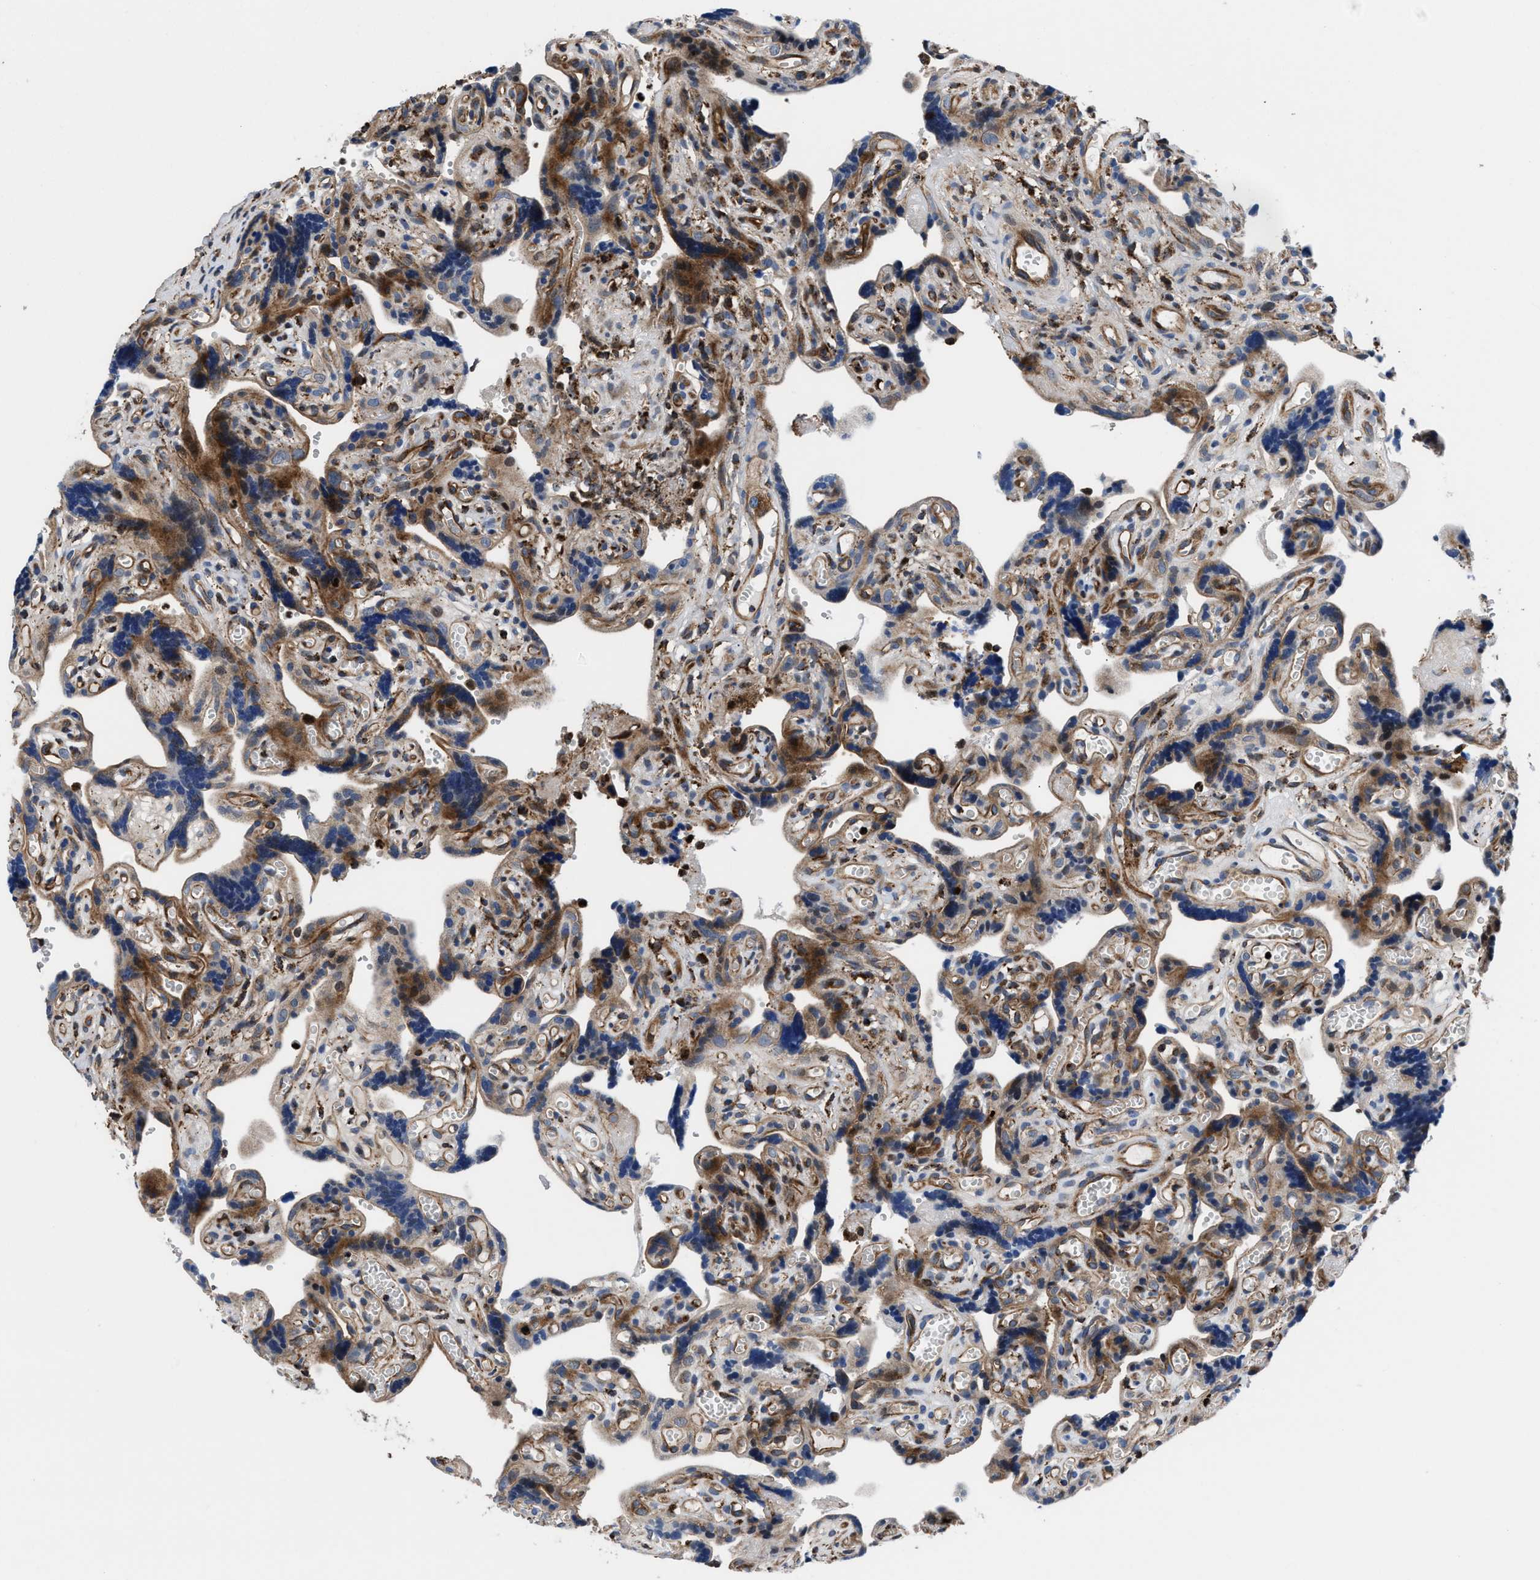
{"staining": {"intensity": "strong", "quantity": ">75%", "location": "cytoplasmic/membranous"}, "tissue": "placenta", "cell_type": "Decidual cells", "image_type": "normal", "snomed": [{"axis": "morphology", "description": "Normal tissue, NOS"}, {"axis": "topography", "description": "Placenta"}], "caption": "Protein expression analysis of normal placenta shows strong cytoplasmic/membranous expression in approximately >75% of decidual cells.", "gene": "PRR15L", "patient": {"sex": "female", "age": 30}}